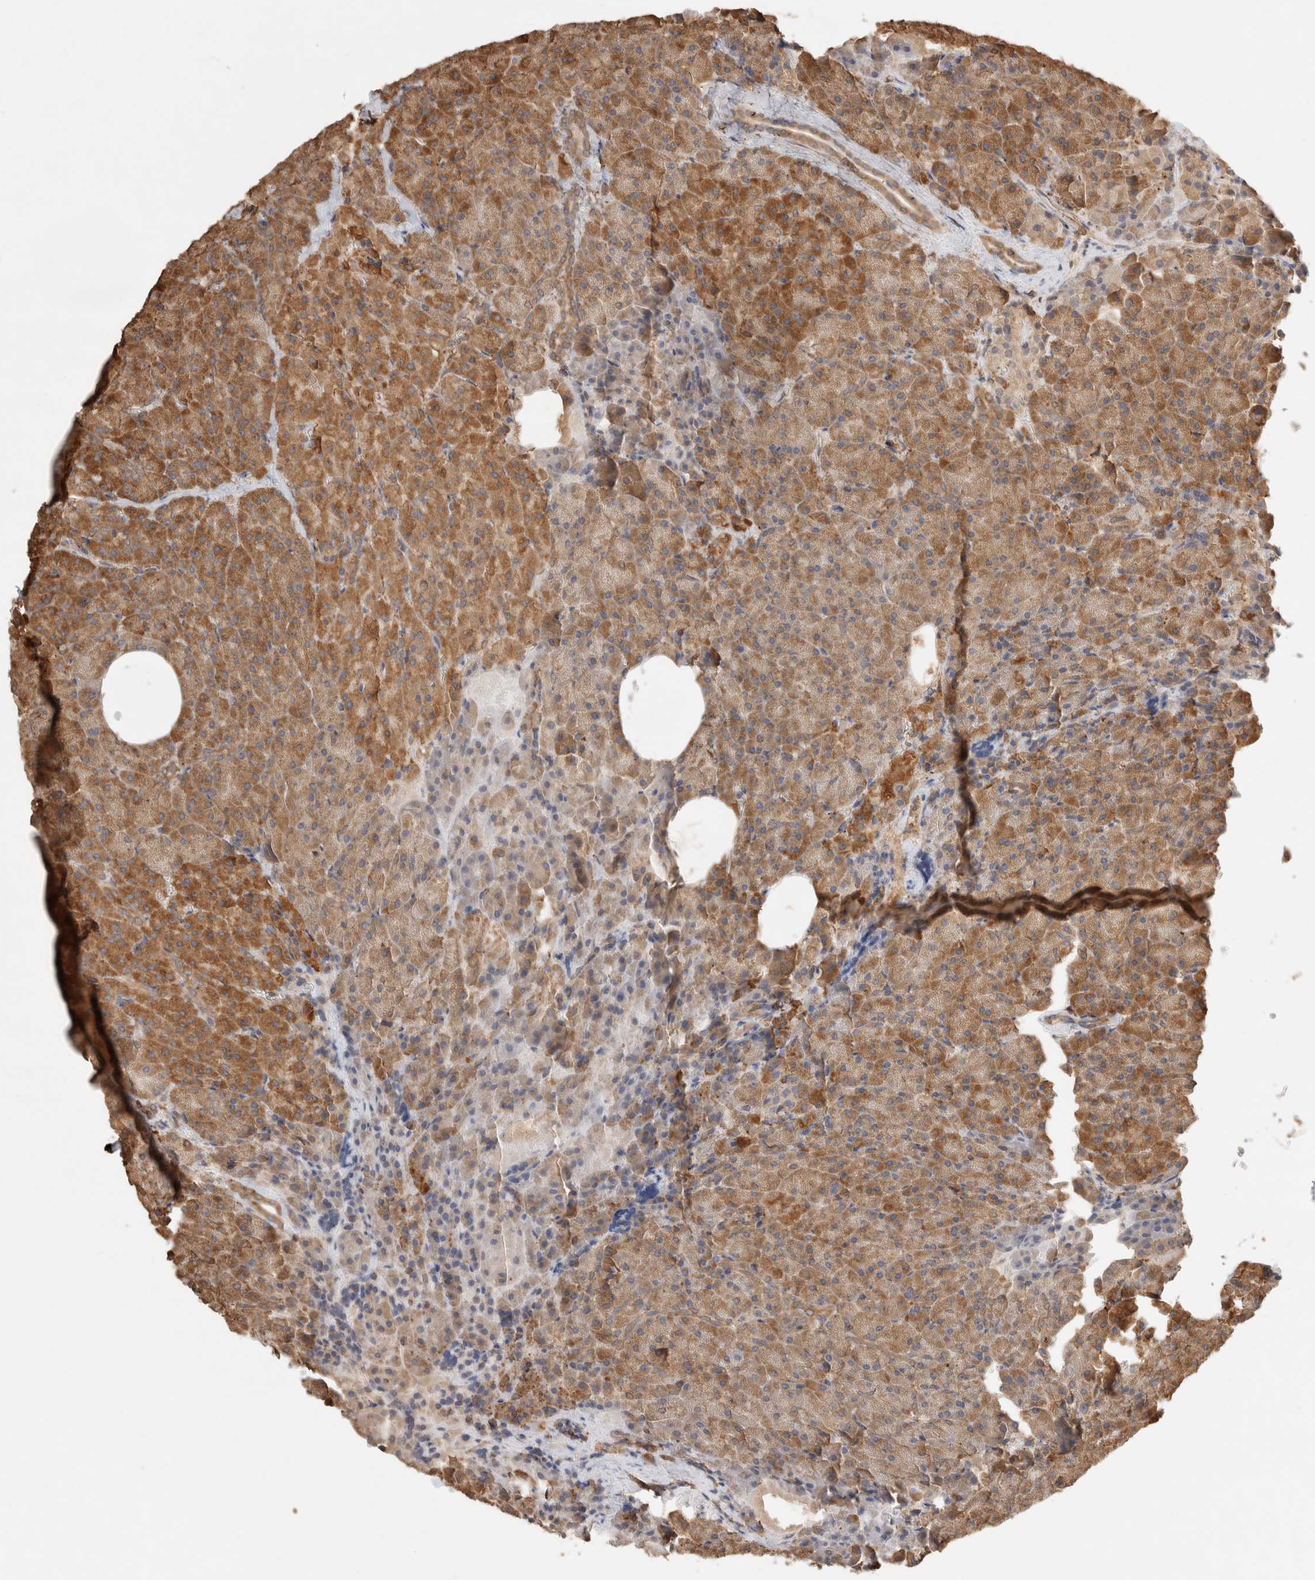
{"staining": {"intensity": "strong", "quantity": "25%-75%", "location": "cytoplasmic/membranous"}, "tissue": "pancreas", "cell_type": "Exocrine glandular cells", "image_type": "normal", "snomed": [{"axis": "morphology", "description": "Normal tissue, NOS"}, {"axis": "morphology", "description": "Carcinoid, malignant, NOS"}, {"axis": "topography", "description": "Pancreas"}], "caption": "Immunohistochemical staining of benign pancreas shows high levels of strong cytoplasmic/membranous positivity in approximately 25%-75% of exocrine glandular cells.", "gene": "ERAP1", "patient": {"sex": "female", "age": 35}}